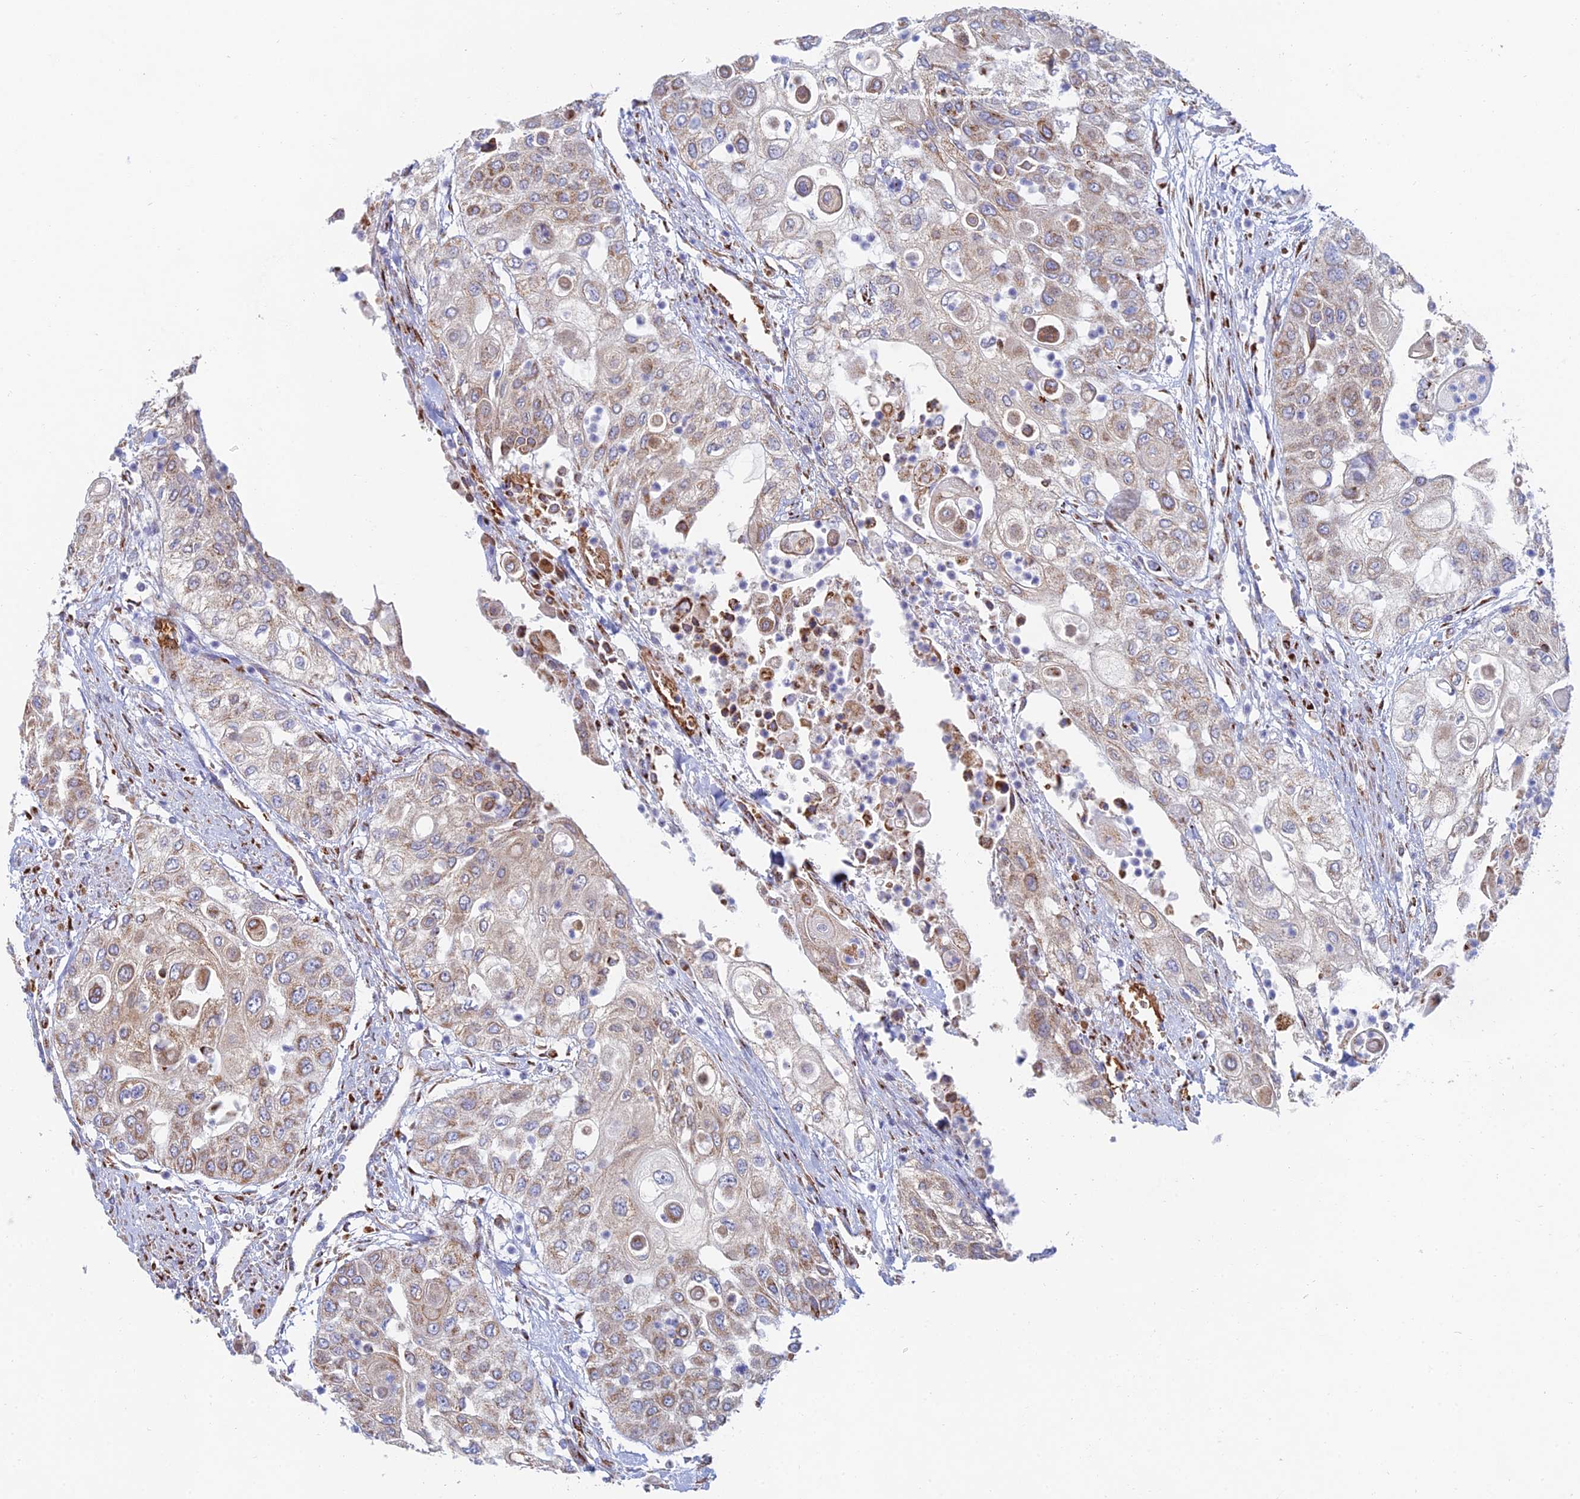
{"staining": {"intensity": "weak", "quantity": "25%-75%", "location": "cytoplasmic/membranous"}, "tissue": "urothelial cancer", "cell_type": "Tumor cells", "image_type": "cancer", "snomed": [{"axis": "morphology", "description": "Urothelial carcinoma, High grade"}, {"axis": "topography", "description": "Urinary bladder"}], "caption": "Immunohistochemistry (IHC) image of human urothelial cancer stained for a protein (brown), which shows low levels of weak cytoplasmic/membranous expression in about 25%-75% of tumor cells.", "gene": "HS2ST1", "patient": {"sex": "female", "age": 79}}